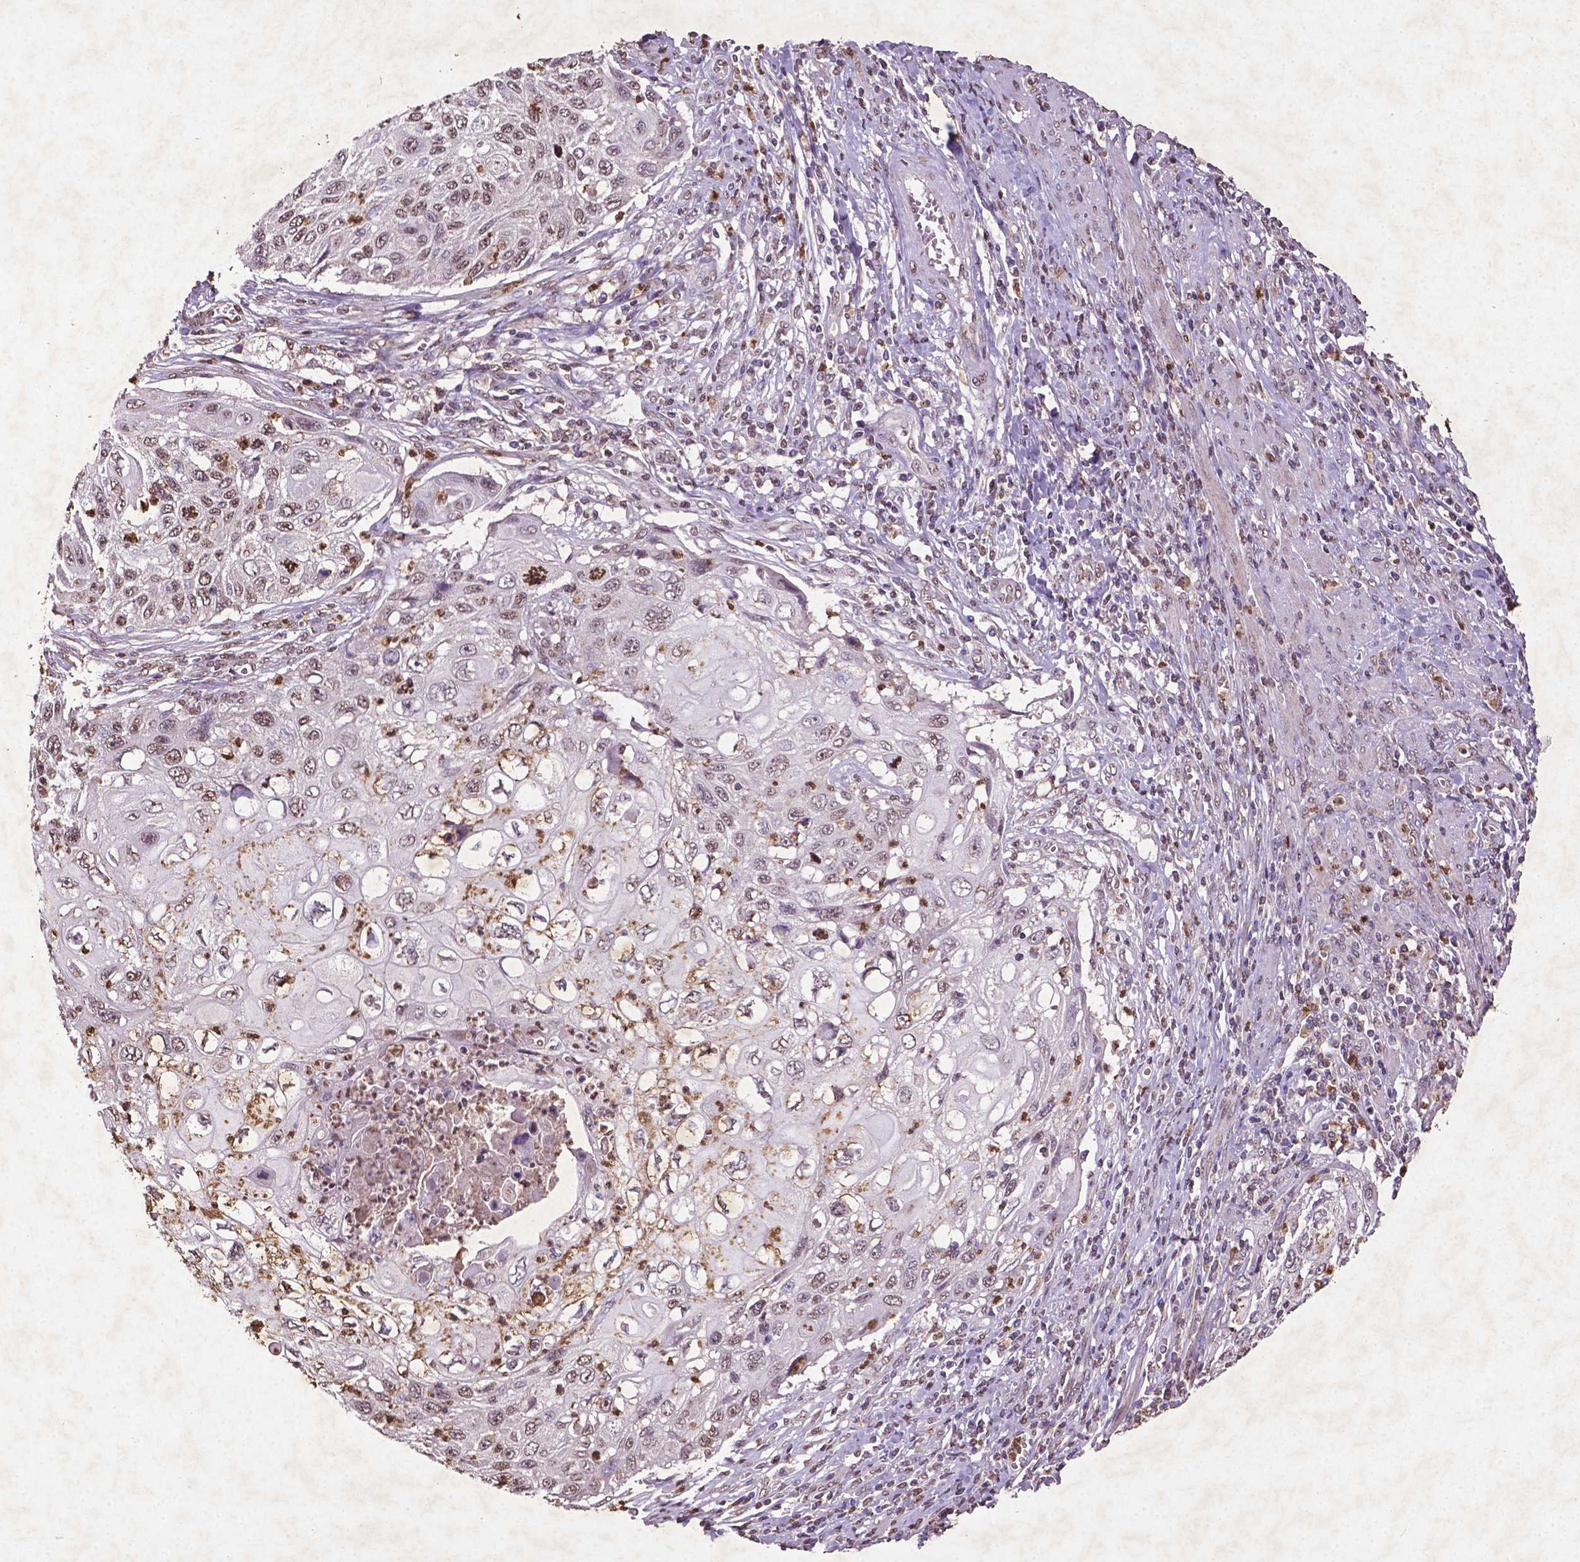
{"staining": {"intensity": "moderate", "quantity": ">75%", "location": "cytoplasmic/membranous,nuclear"}, "tissue": "cervical cancer", "cell_type": "Tumor cells", "image_type": "cancer", "snomed": [{"axis": "morphology", "description": "Squamous cell carcinoma, NOS"}, {"axis": "topography", "description": "Cervix"}], "caption": "A brown stain shows moderate cytoplasmic/membranous and nuclear expression of a protein in human cervical squamous cell carcinoma tumor cells.", "gene": "MTOR", "patient": {"sex": "female", "age": 70}}